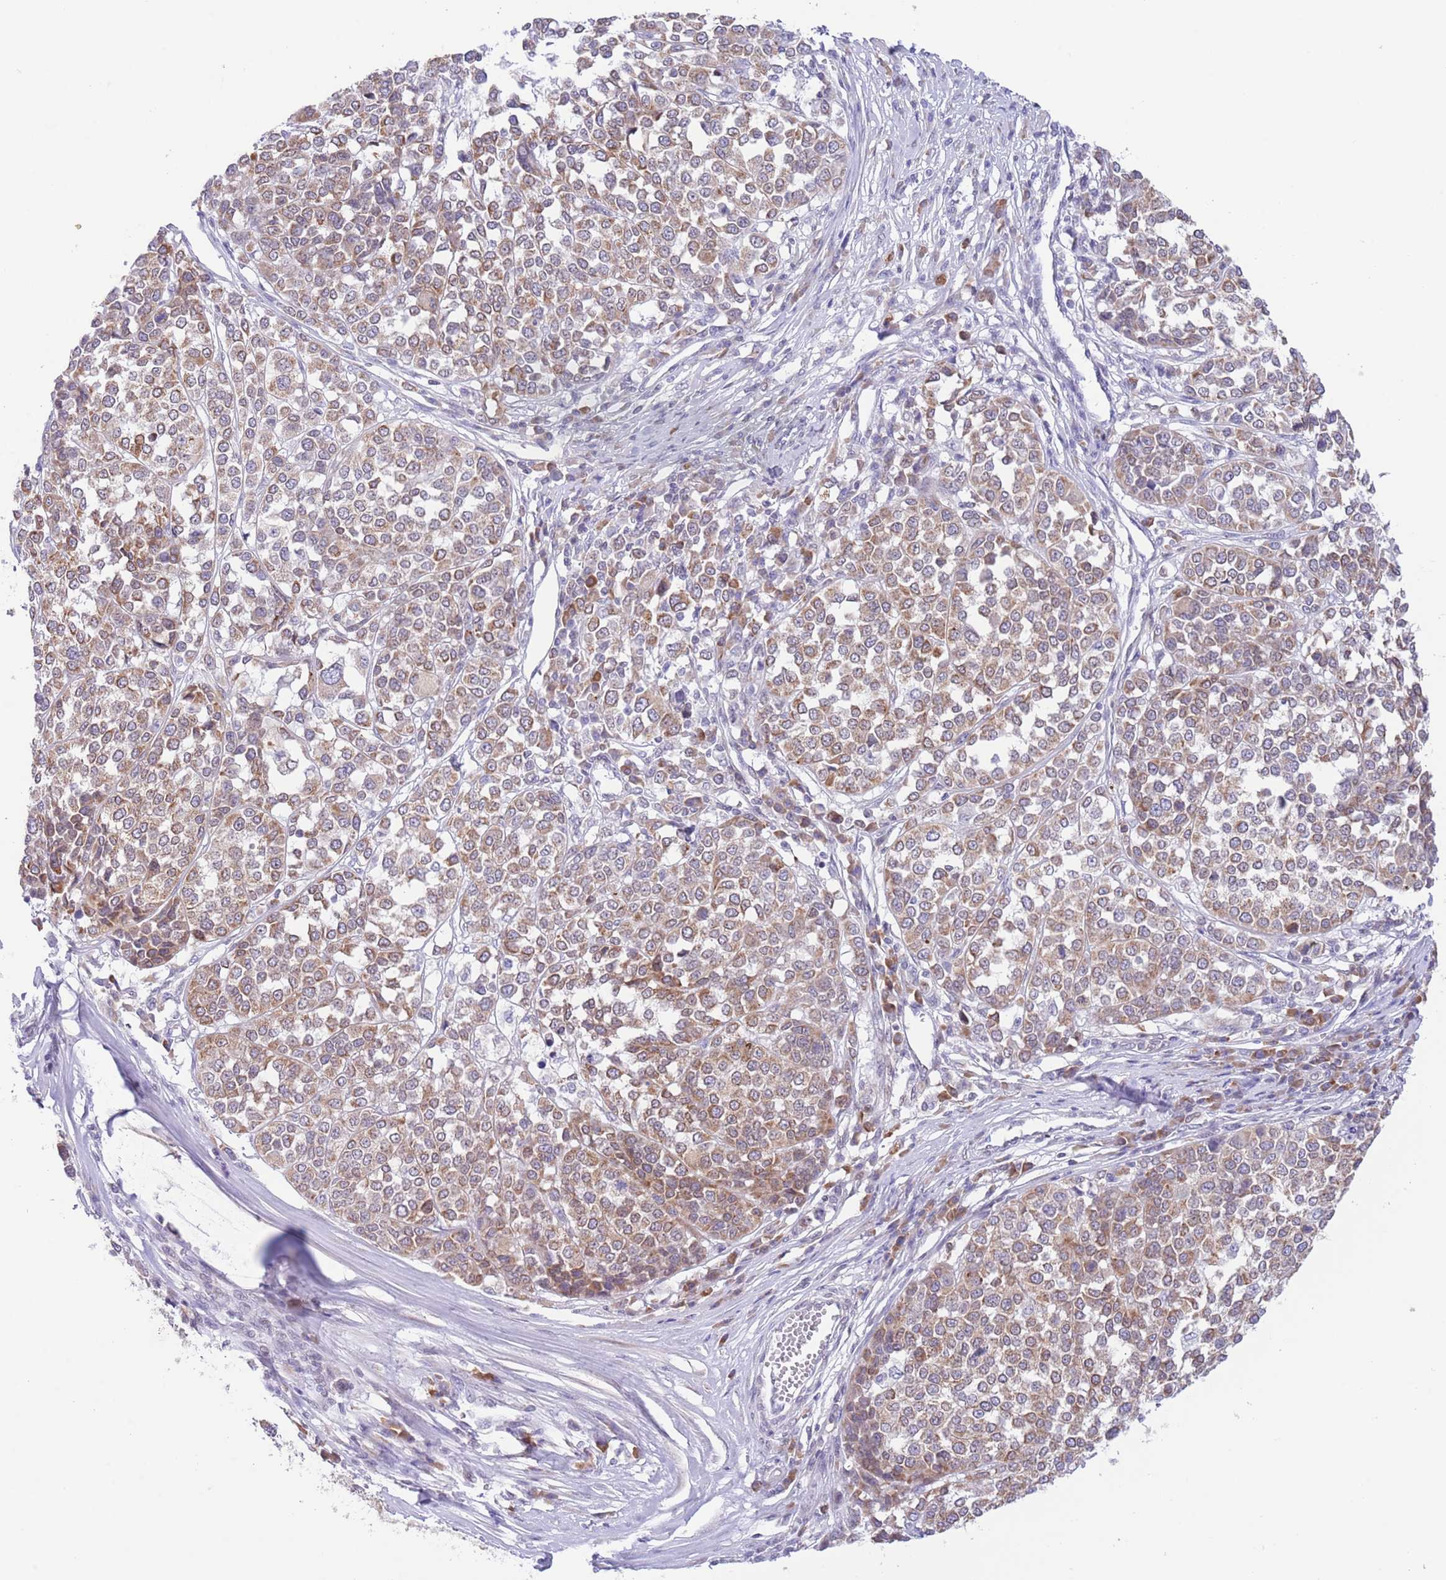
{"staining": {"intensity": "moderate", "quantity": ">75%", "location": "cytoplasmic/membranous"}, "tissue": "melanoma", "cell_type": "Tumor cells", "image_type": "cancer", "snomed": [{"axis": "morphology", "description": "Malignant melanoma, Metastatic site"}, {"axis": "topography", "description": "Lymph node"}], "caption": "Protein expression analysis of human malignant melanoma (metastatic site) reveals moderate cytoplasmic/membranous expression in about >75% of tumor cells.", "gene": "EBPL", "patient": {"sex": "male", "age": 44}}